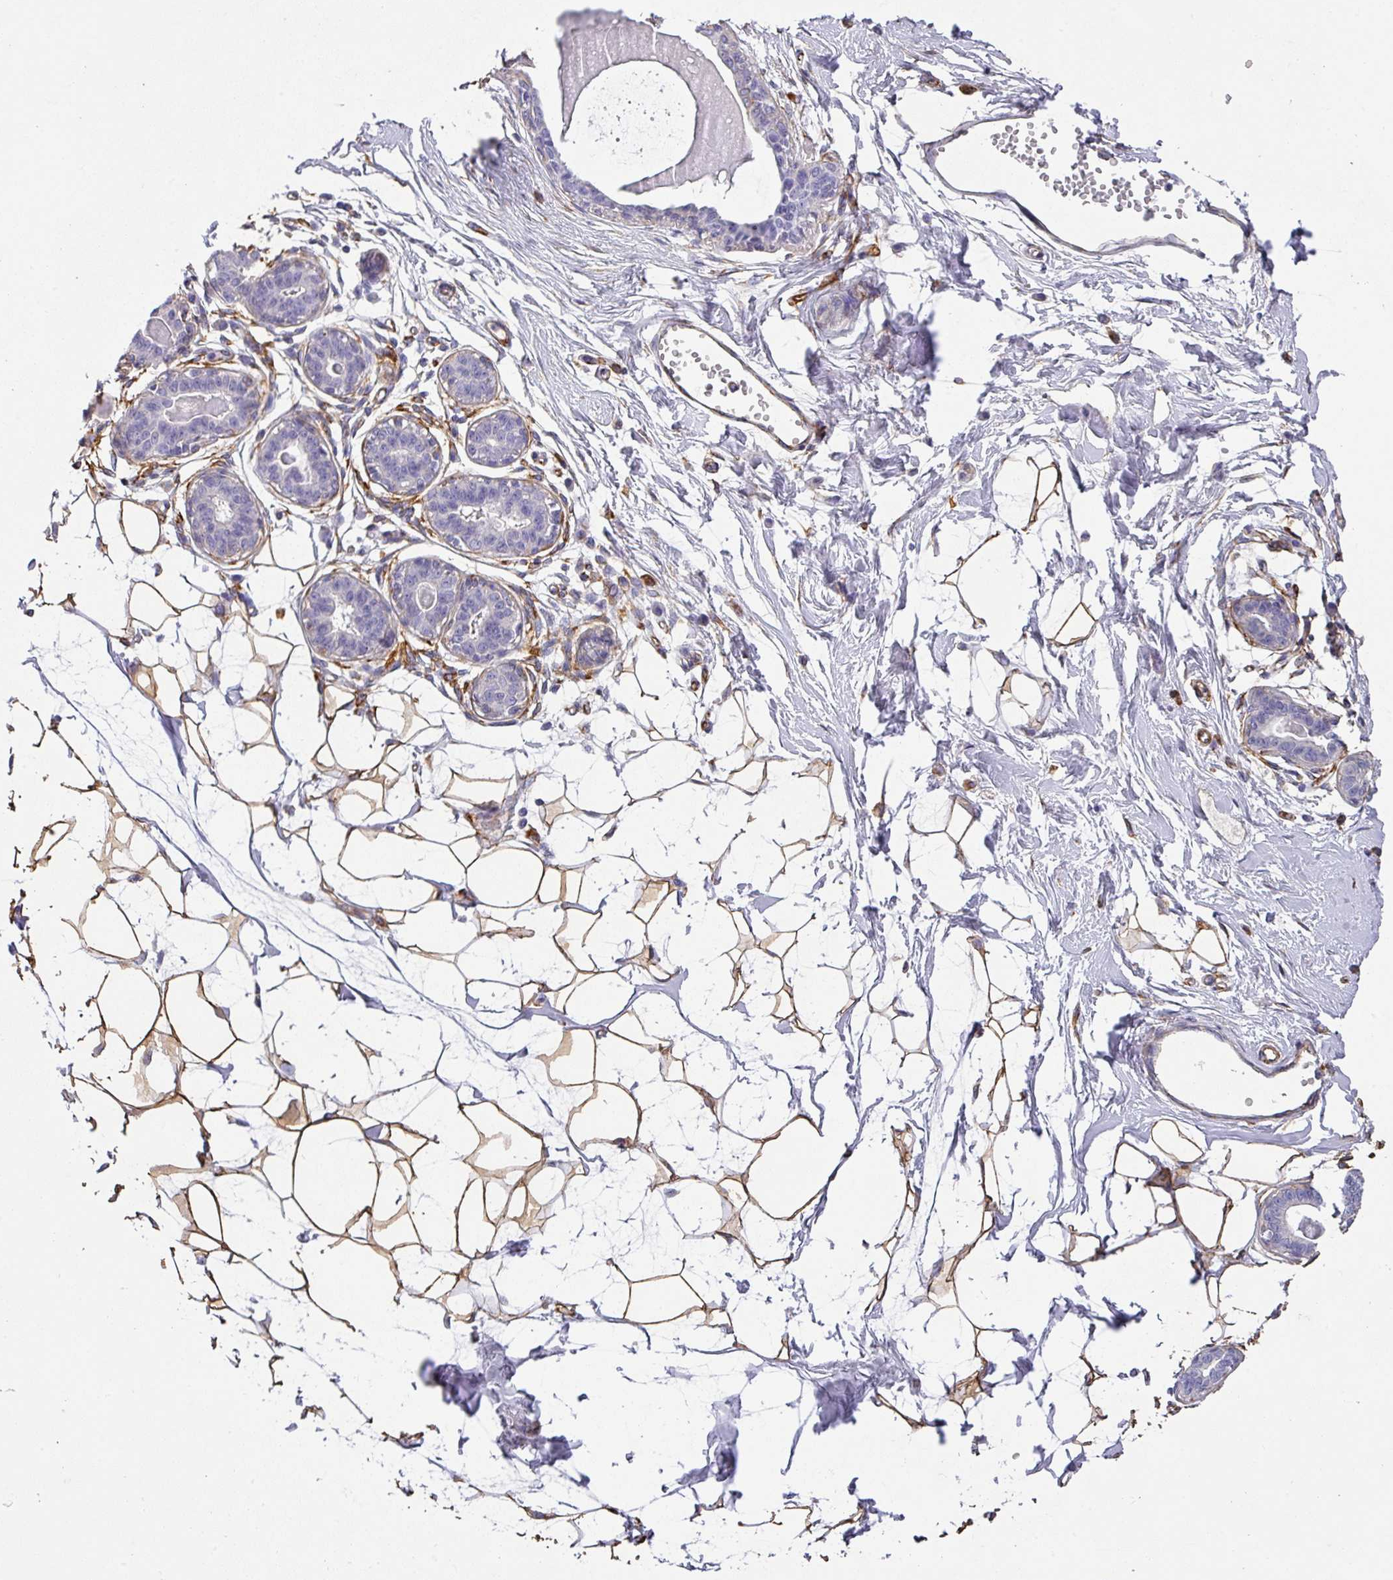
{"staining": {"intensity": "moderate", "quantity": ">75%", "location": "cytoplasmic/membranous"}, "tissue": "breast", "cell_type": "Adipocytes", "image_type": "normal", "snomed": [{"axis": "morphology", "description": "Normal tissue, NOS"}, {"axis": "topography", "description": "Breast"}], "caption": "DAB immunohistochemical staining of unremarkable human breast displays moderate cytoplasmic/membranous protein staining in approximately >75% of adipocytes.", "gene": "ZNF280C", "patient": {"sex": "female", "age": 45}}